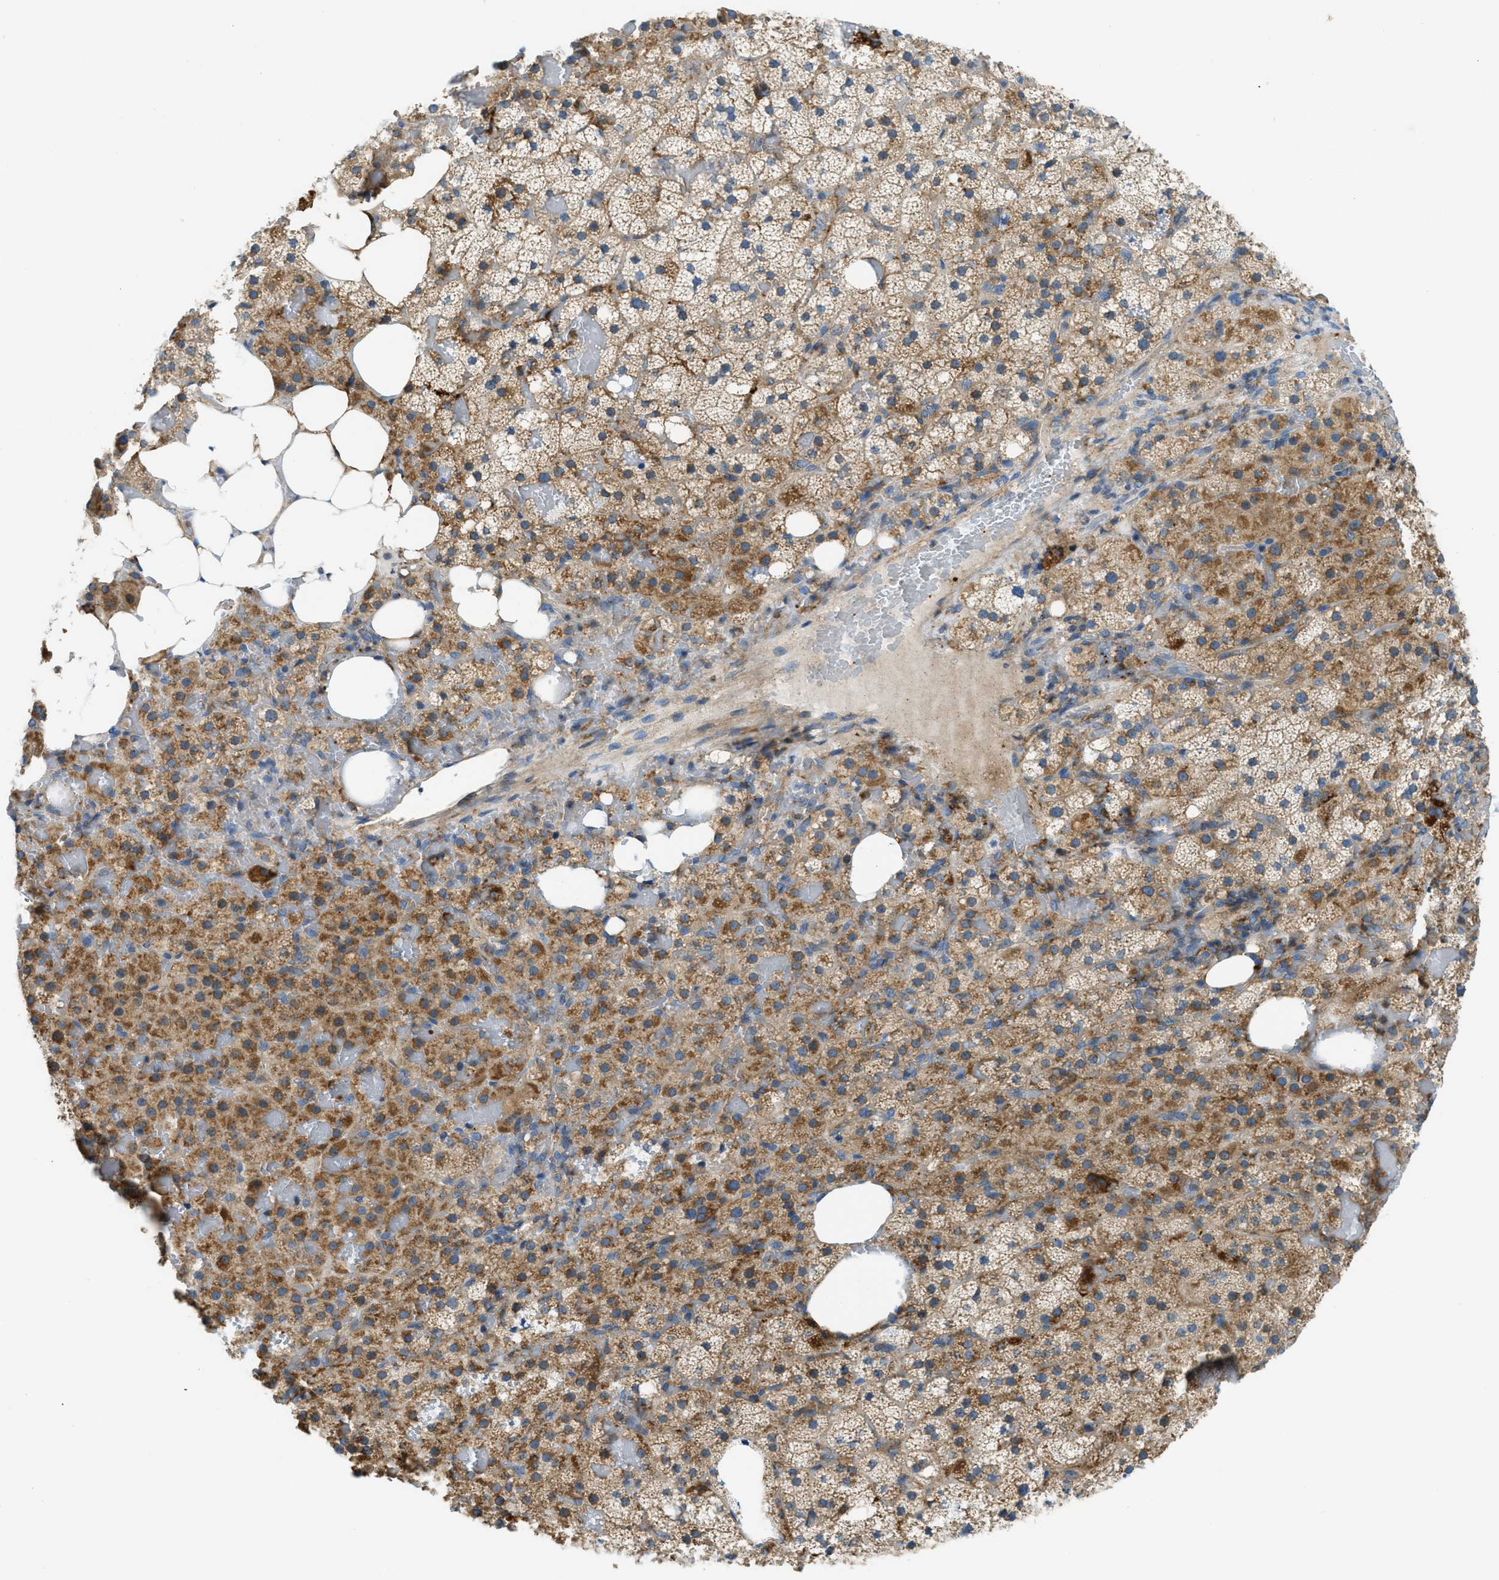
{"staining": {"intensity": "moderate", "quantity": ">75%", "location": "cytoplasmic/membranous"}, "tissue": "adrenal gland", "cell_type": "Glandular cells", "image_type": "normal", "snomed": [{"axis": "morphology", "description": "Normal tissue, NOS"}, {"axis": "topography", "description": "Adrenal gland"}], "caption": "Human adrenal gland stained for a protein (brown) reveals moderate cytoplasmic/membranous positive expression in about >75% of glandular cells.", "gene": "RFFL", "patient": {"sex": "female", "age": 59}}